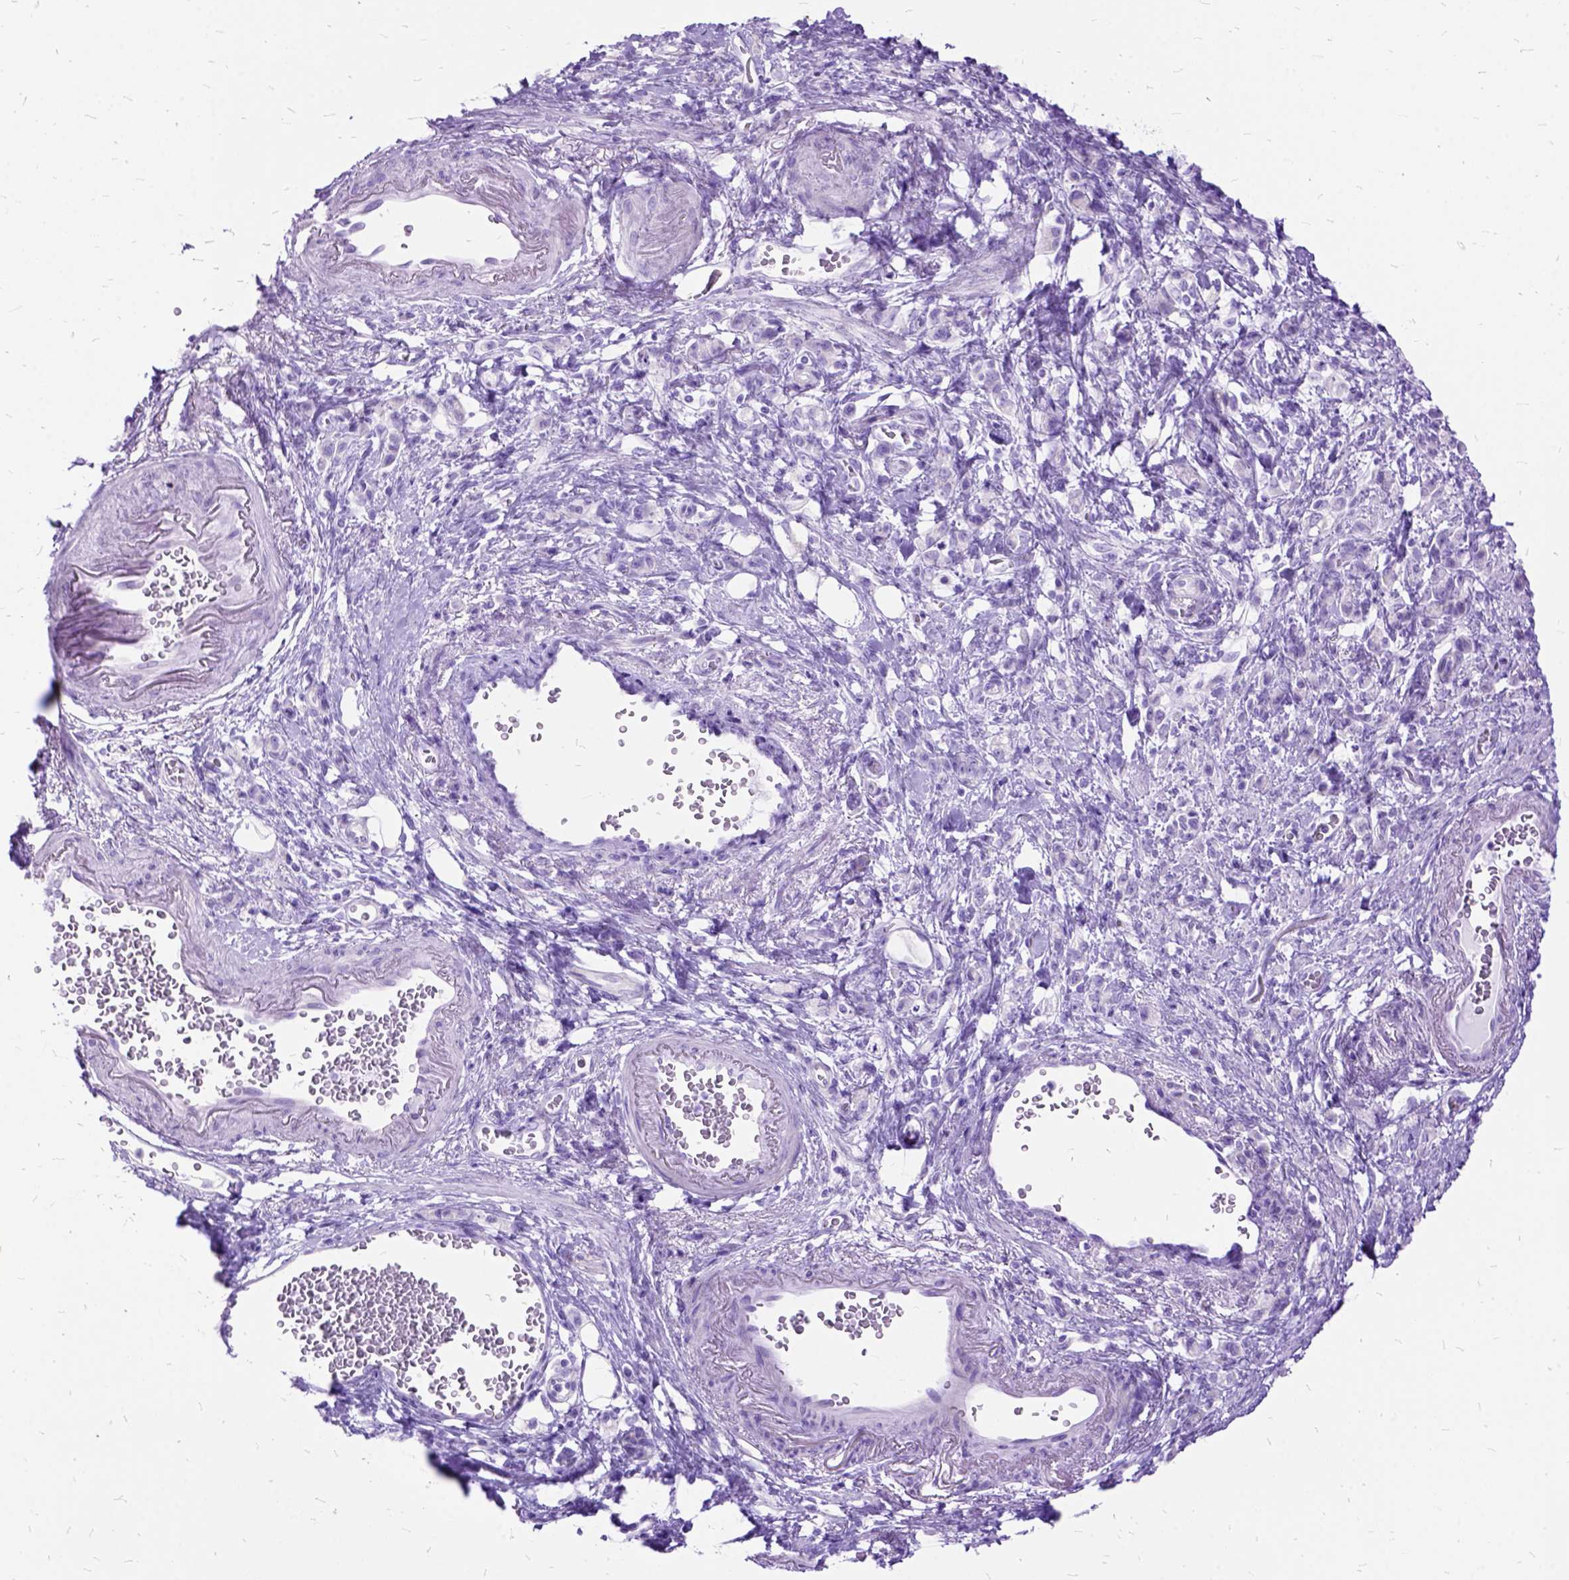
{"staining": {"intensity": "negative", "quantity": "none", "location": "none"}, "tissue": "stomach cancer", "cell_type": "Tumor cells", "image_type": "cancer", "snomed": [{"axis": "morphology", "description": "Adenocarcinoma, NOS"}, {"axis": "topography", "description": "Stomach"}], "caption": "There is no significant positivity in tumor cells of stomach adenocarcinoma.", "gene": "DNAH2", "patient": {"sex": "male", "age": 77}}